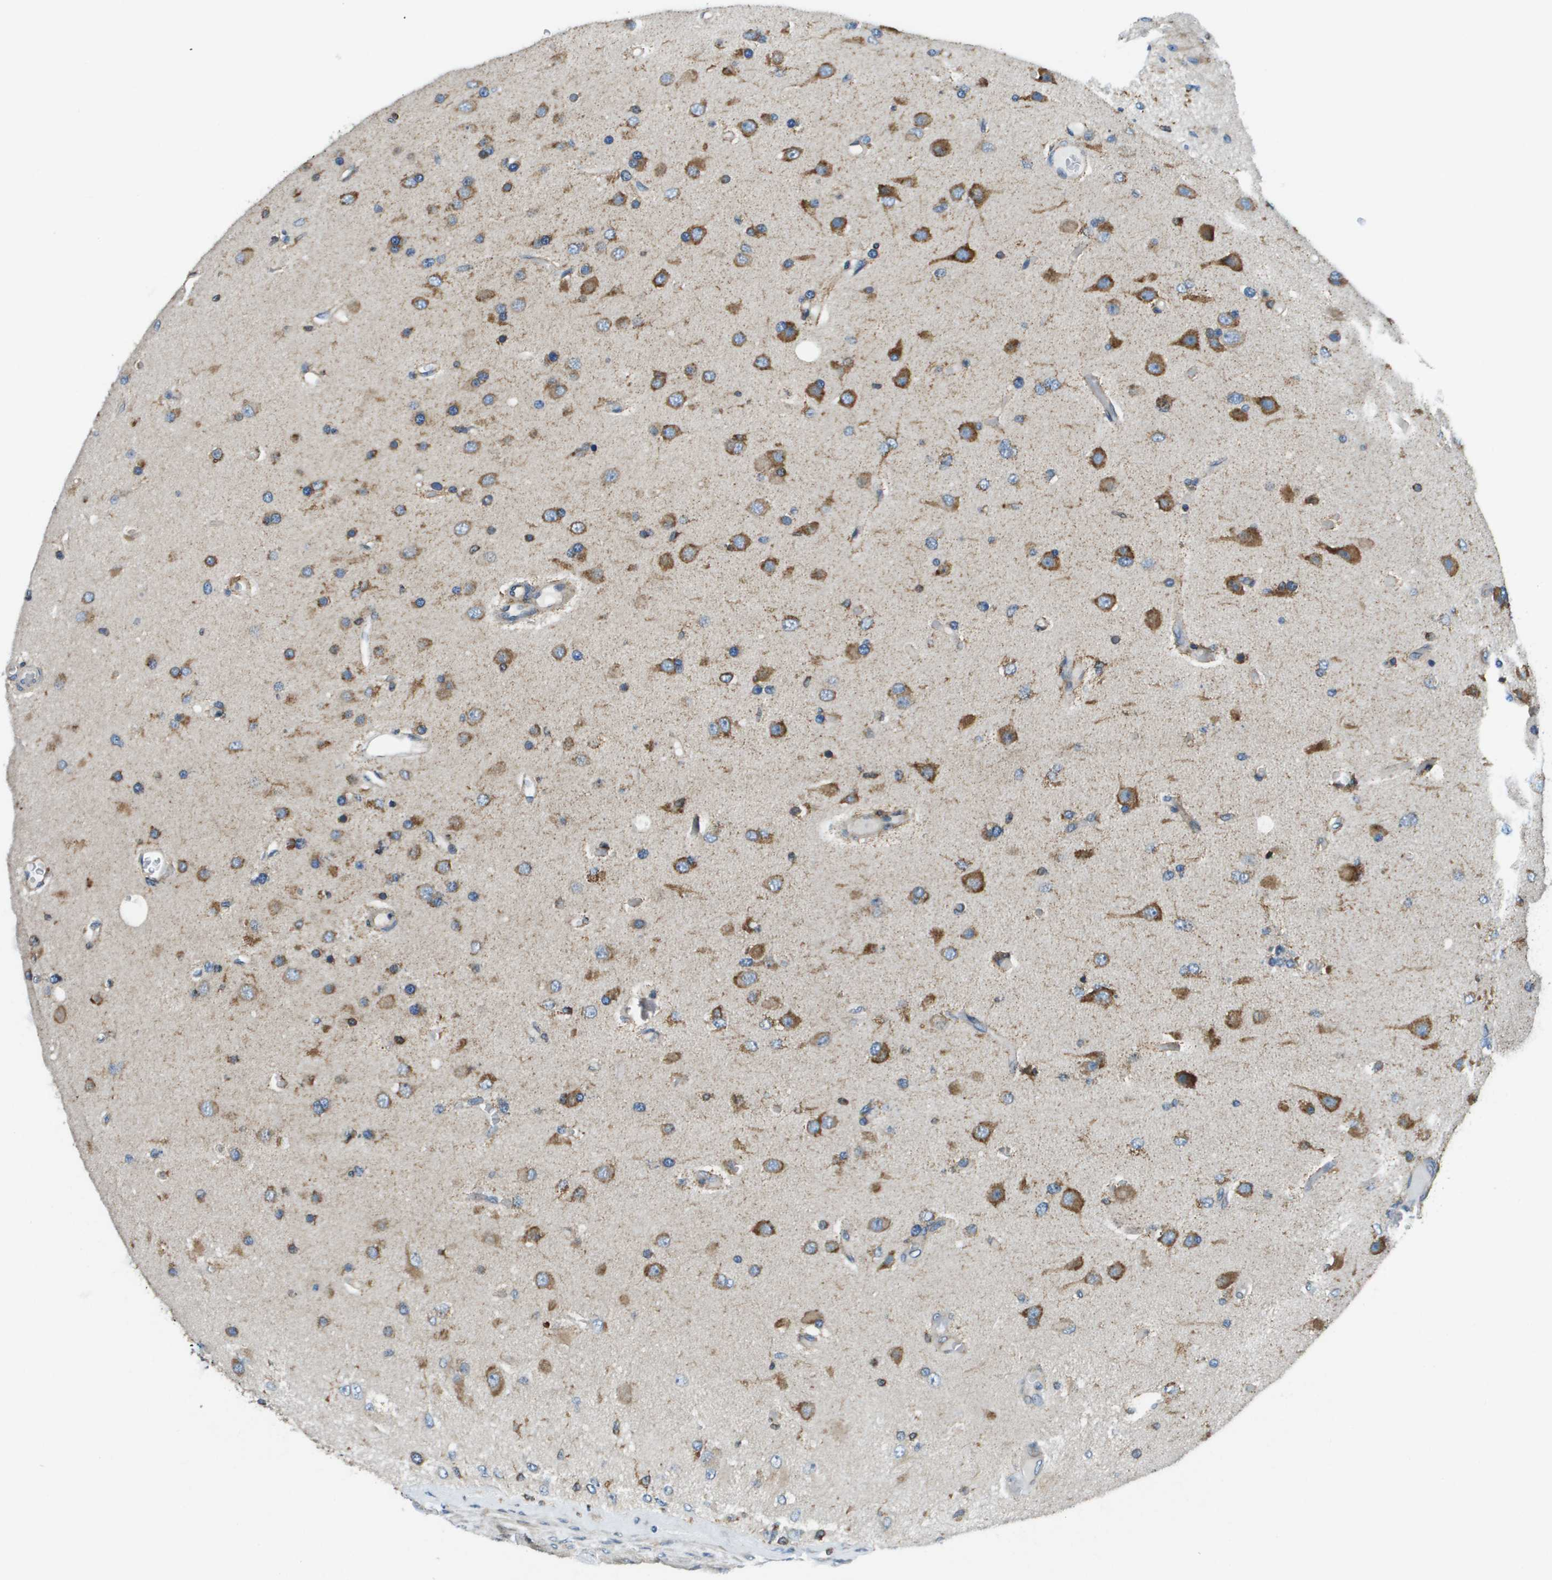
{"staining": {"intensity": "moderate", "quantity": ">75%", "location": "cytoplasmic/membranous"}, "tissue": "glioma", "cell_type": "Tumor cells", "image_type": "cancer", "snomed": [{"axis": "morphology", "description": "Normal tissue, NOS"}, {"axis": "morphology", "description": "Glioma, malignant, High grade"}, {"axis": "topography", "description": "Cerebral cortex"}], "caption": "DAB (3,3'-diaminobenzidine) immunohistochemical staining of malignant high-grade glioma exhibits moderate cytoplasmic/membranous protein positivity in approximately >75% of tumor cells.", "gene": "CNPY3", "patient": {"sex": "male", "age": 77}}